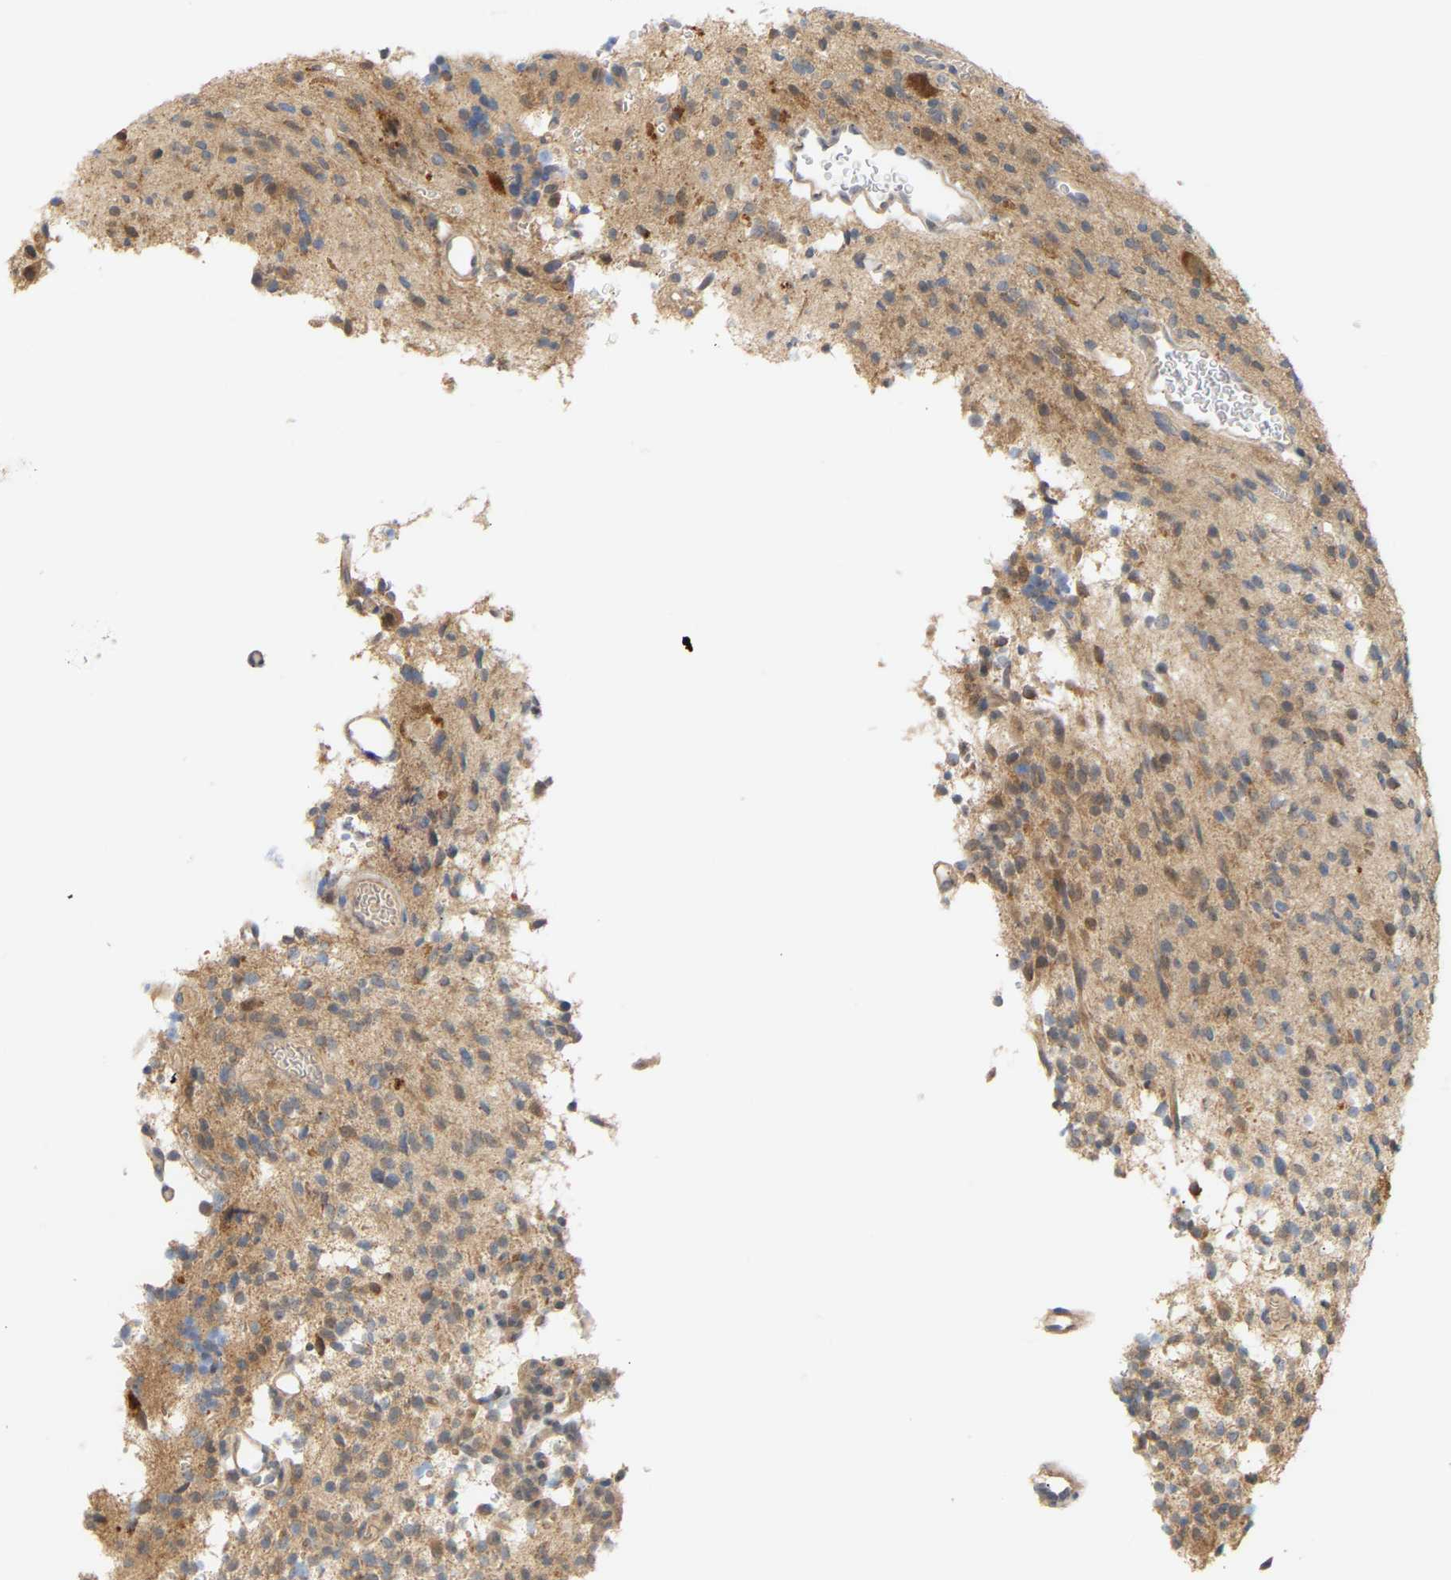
{"staining": {"intensity": "weak", "quantity": "25%-75%", "location": "cytoplasmic/membranous"}, "tissue": "glioma", "cell_type": "Tumor cells", "image_type": "cancer", "snomed": [{"axis": "morphology", "description": "Glioma, malignant, High grade"}, {"axis": "topography", "description": "Brain"}], "caption": "Immunohistochemistry (IHC) photomicrograph of neoplastic tissue: glioma stained using immunohistochemistry exhibits low levels of weak protein expression localized specifically in the cytoplasmic/membranous of tumor cells, appearing as a cytoplasmic/membranous brown color.", "gene": "TPMT", "patient": {"sex": "male", "age": 34}}